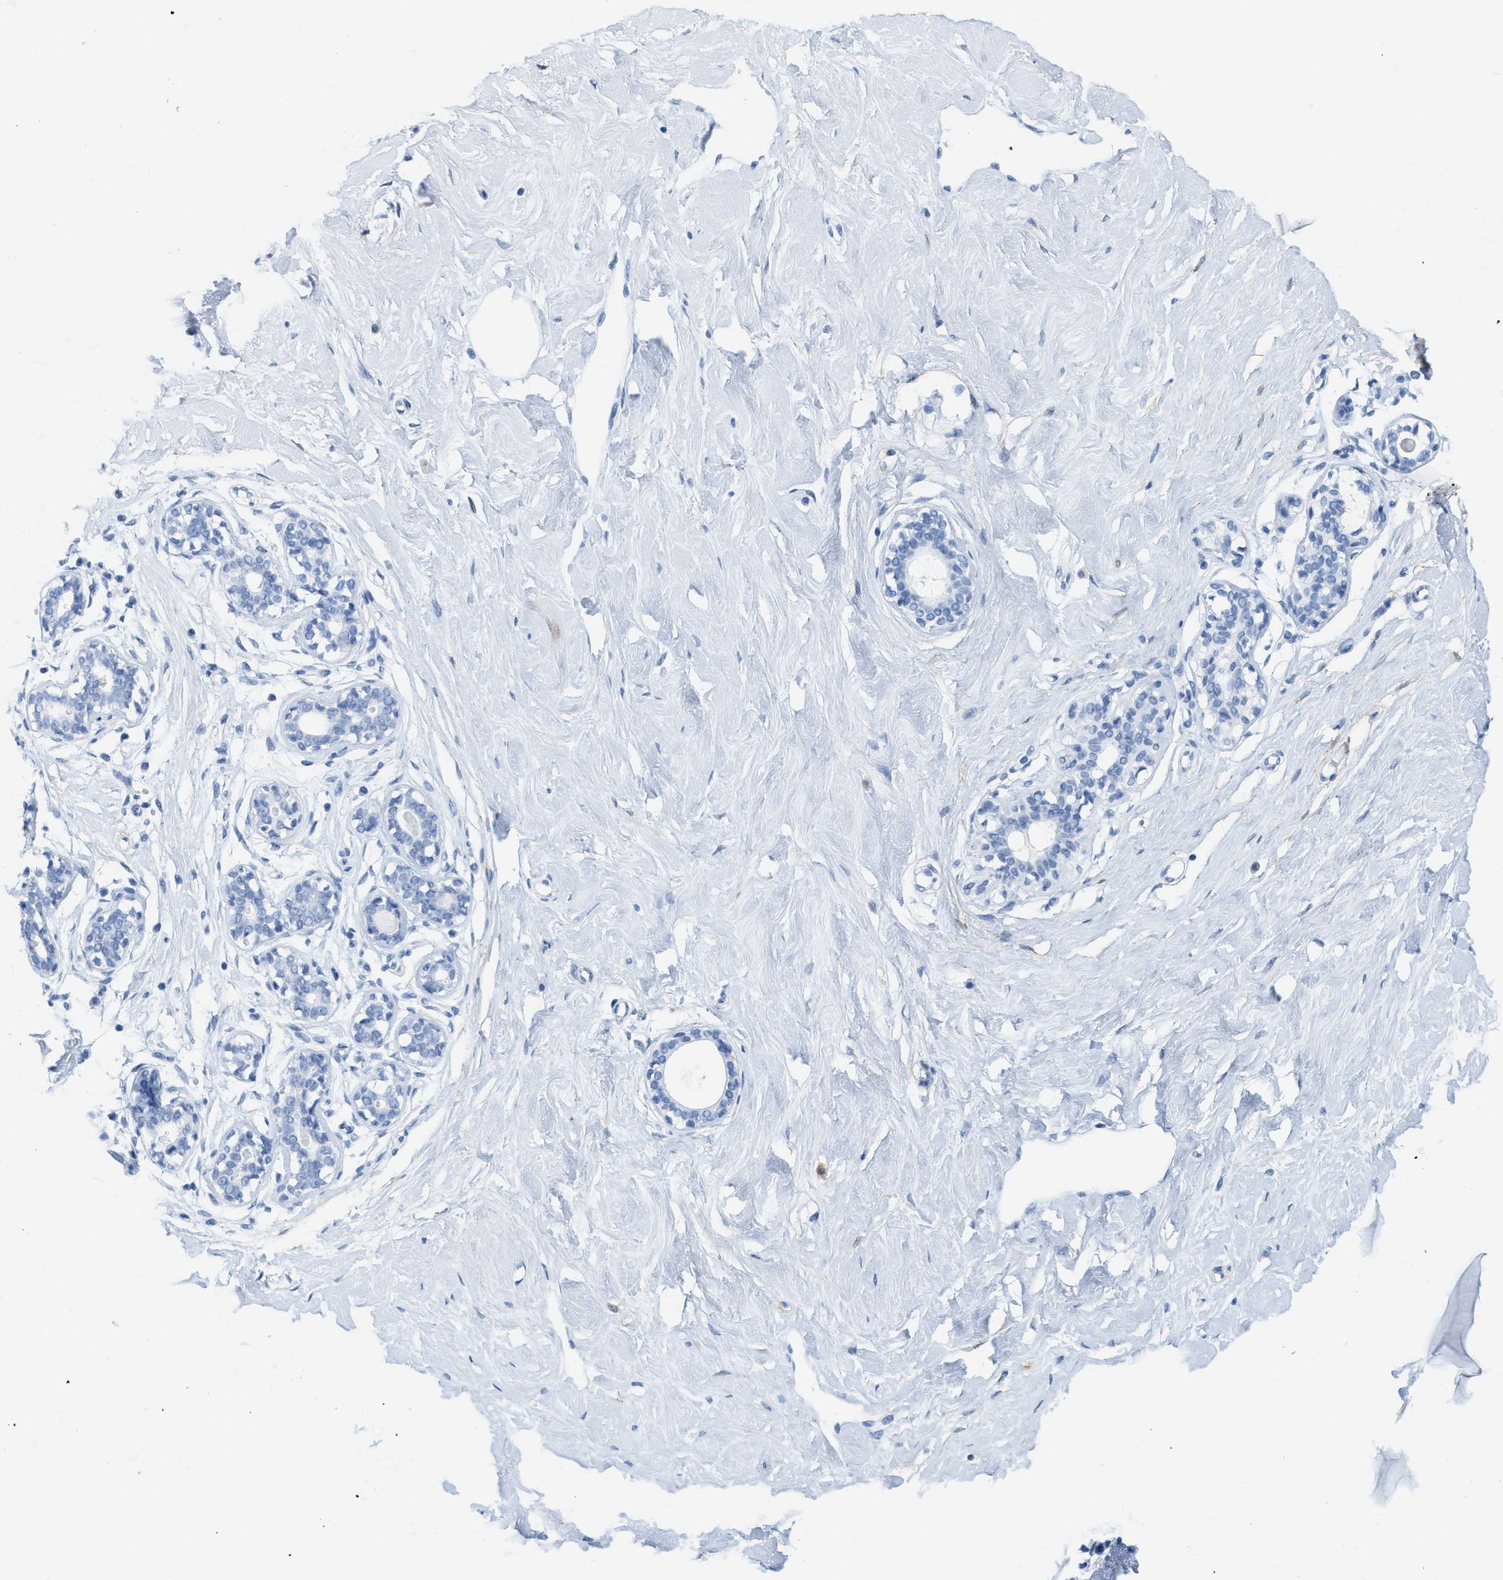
{"staining": {"intensity": "negative", "quantity": "none", "location": "none"}, "tissue": "breast", "cell_type": "Adipocytes", "image_type": "normal", "snomed": [{"axis": "morphology", "description": "Normal tissue, NOS"}, {"axis": "topography", "description": "Breast"}], "caption": "Breast was stained to show a protein in brown. There is no significant positivity in adipocytes. (DAB (3,3'-diaminobenzidine) immunohistochemistry (IHC), high magnification).", "gene": "ASGR1", "patient": {"sex": "female", "age": 23}}